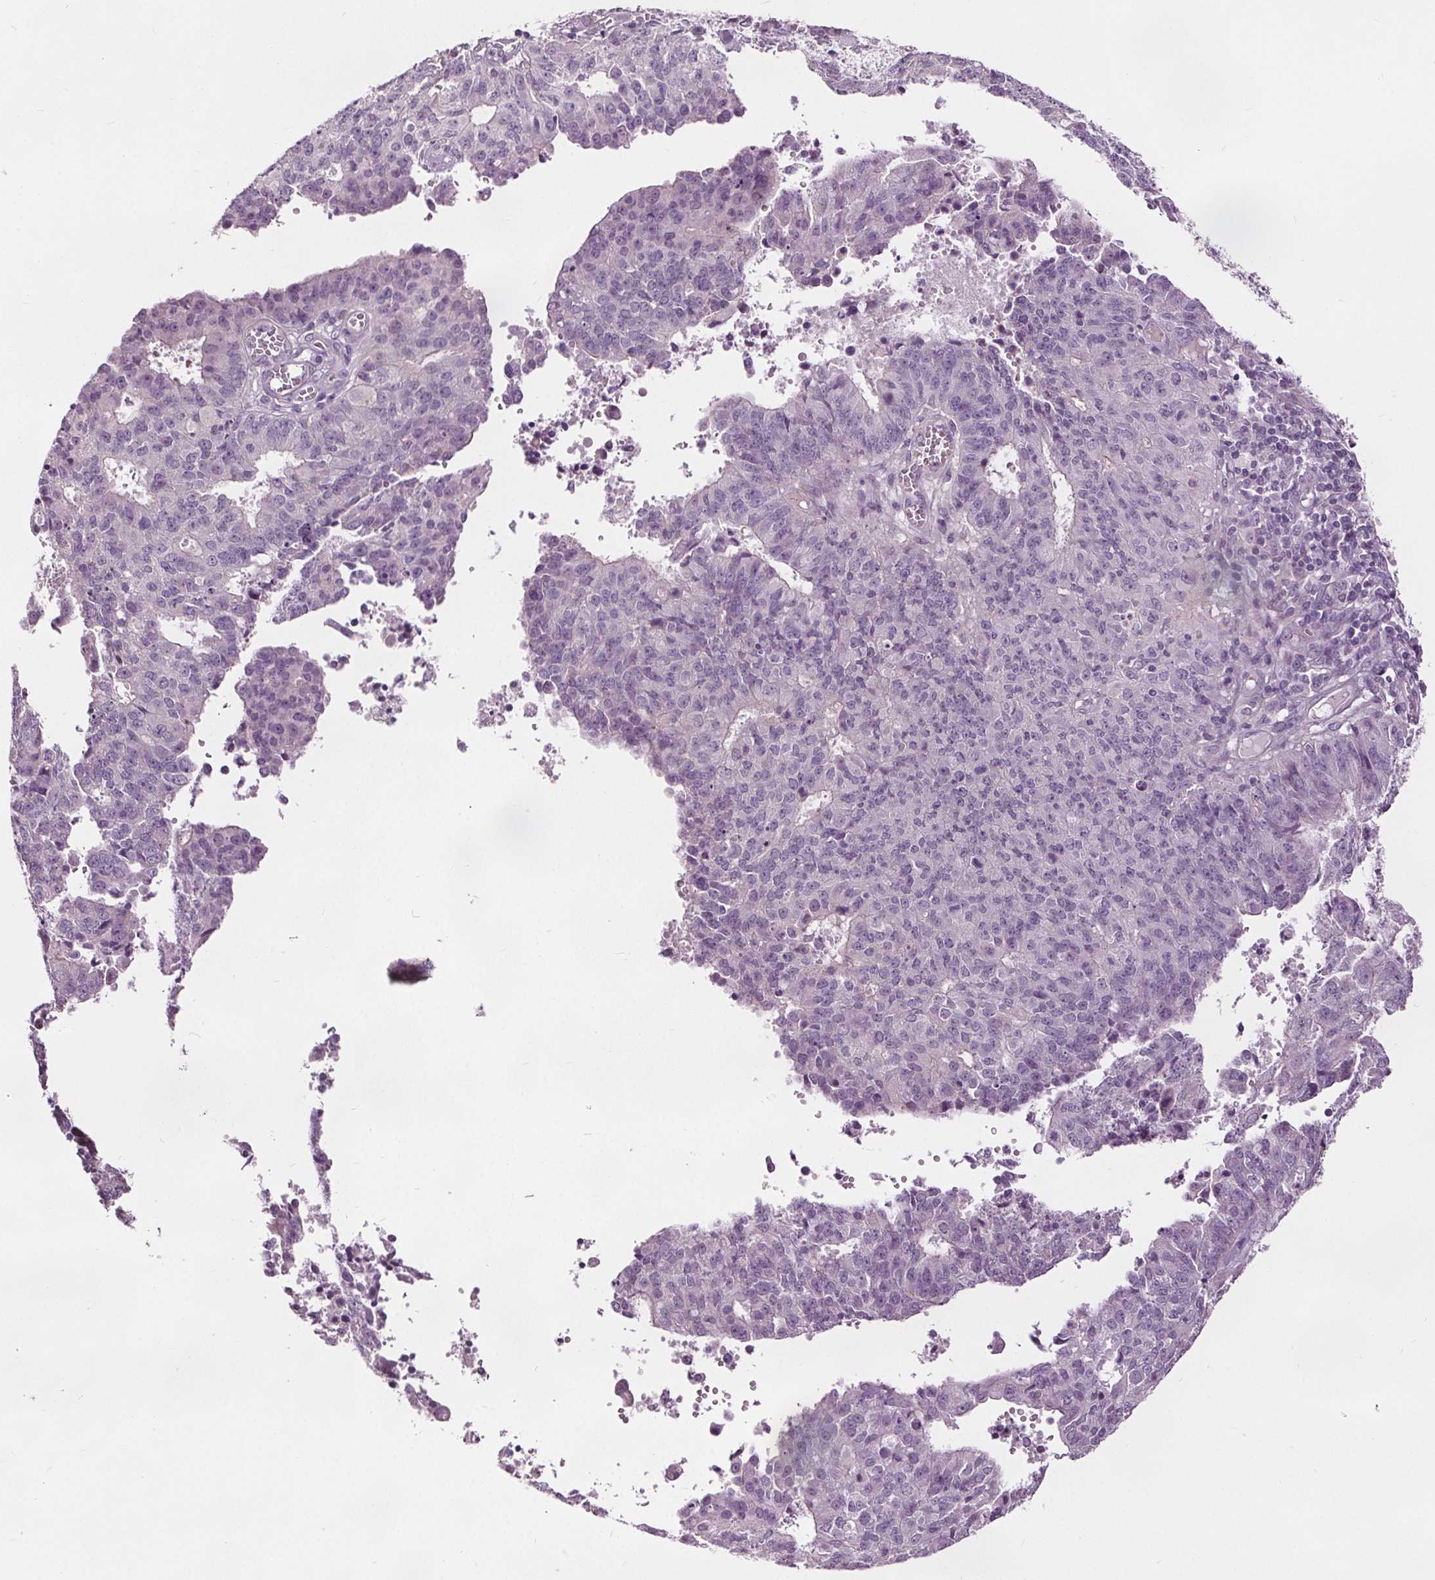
{"staining": {"intensity": "negative", "quantity": "none", "location": "none"}, "tissue": "endometrial cancer", "cell_type": "Tumor cells", "image_type": "cancer", "snomed": [{"axis": "morphology", "description": "Adenocarcinoma, NOS"}, {"axis": "topography", "description": "Endometrium"}], "caption": "High power microscopy histopathology image of an immunohistochemistry (IHC) micrograph of endometrial cancer, revealing no significant expression in tumor cells.", "gene": "RASA1", "patient": {"sex": "female", "age": 82}}